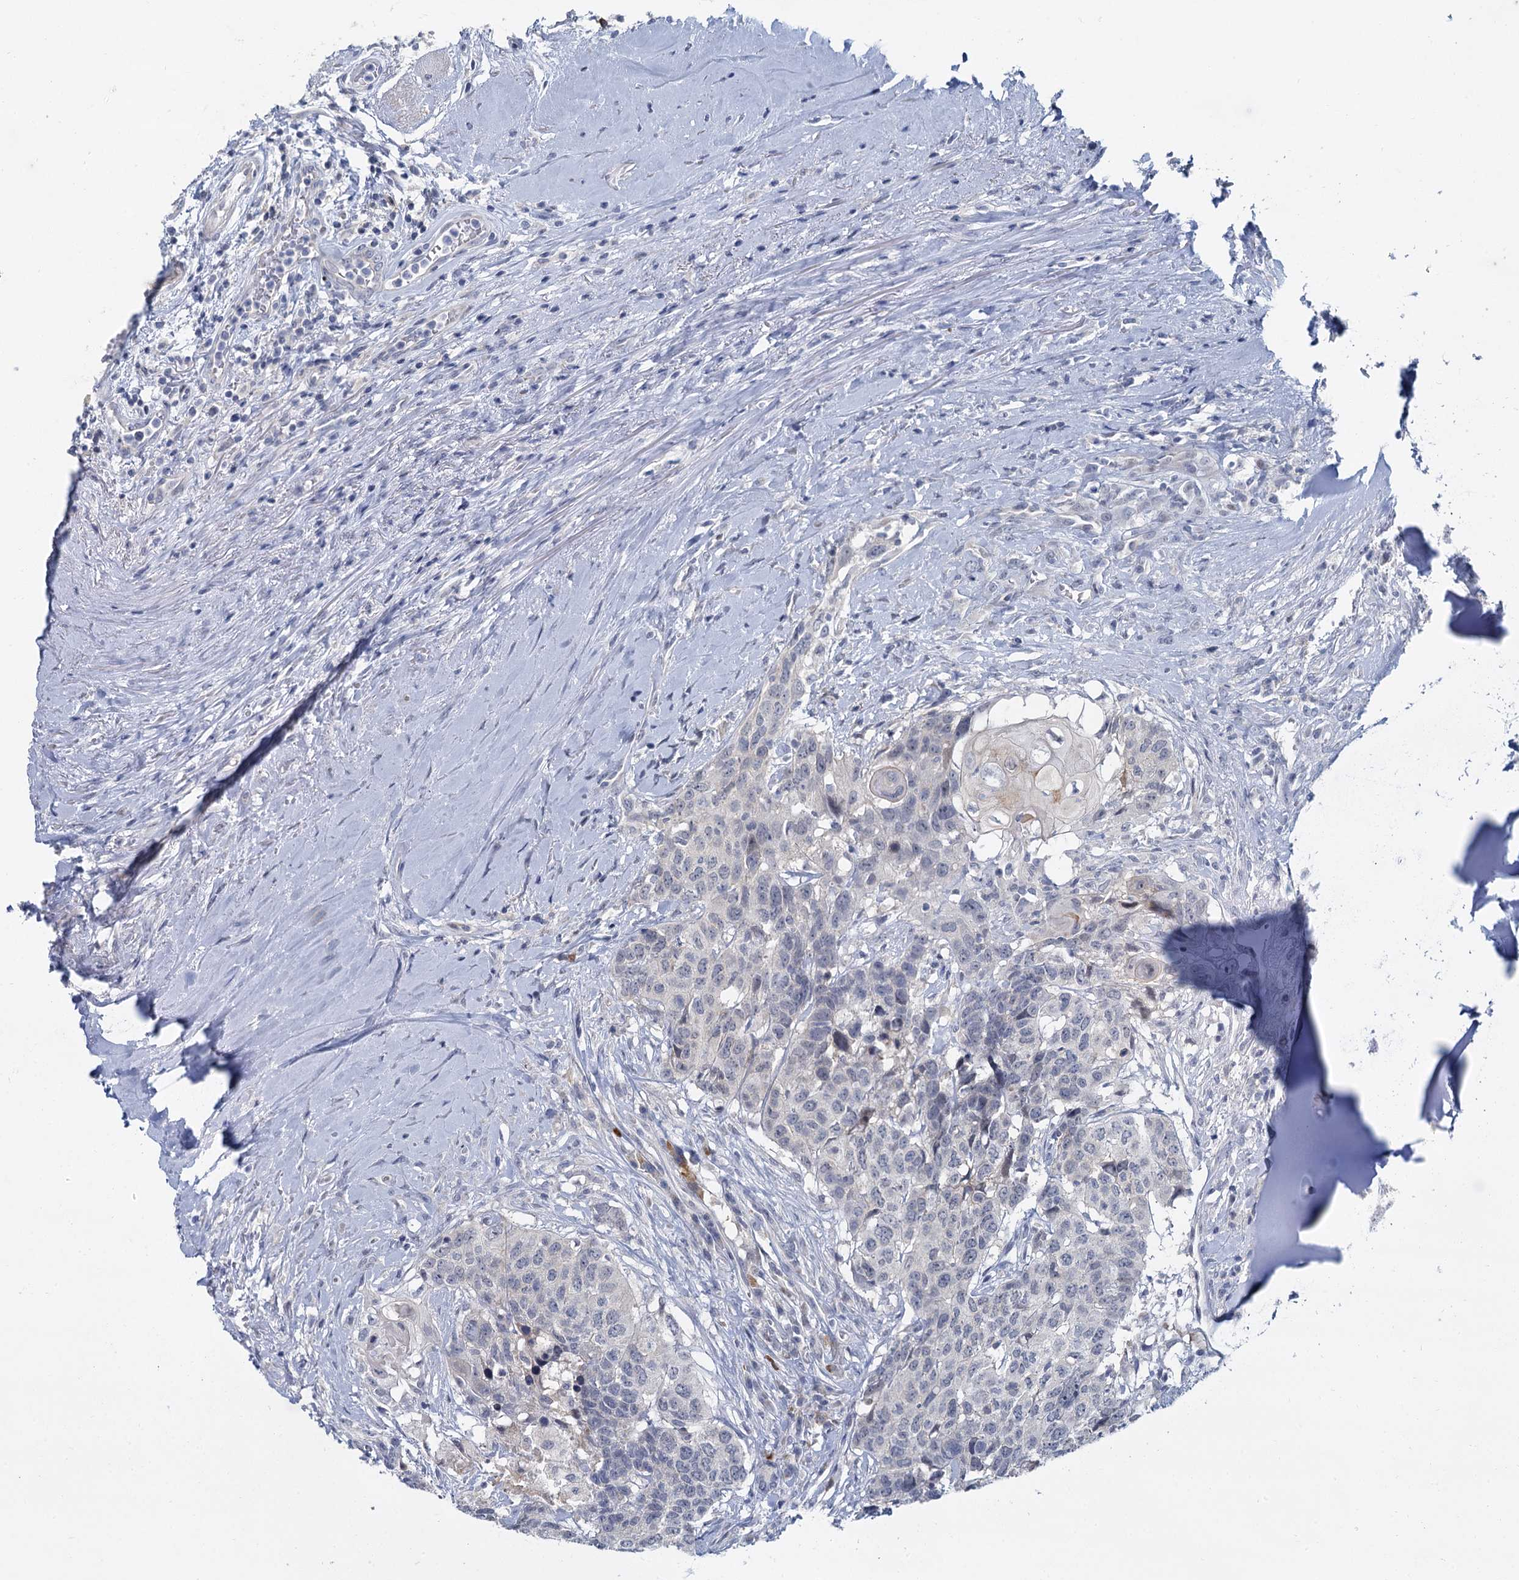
{"staining": {"intensity": "negative", "quantity": "none", "location": "none"}, "tissue": "head and neck cancer", "cell_type": "Tumor cells", "image_type": "cancer", "snomed": [{"axis": "morphology", "description": "Squamous cell carcinoma, NOS"}, {"axis": "topography", "description": "Head-Neck"}], "caption": "Immunohistochemical staining of human squamous cell carcinoma (head and neck) reveals no significant expression in tumor cells.", "gene": "ACRBP", "patient": {"sex": "male", "age": 66}}